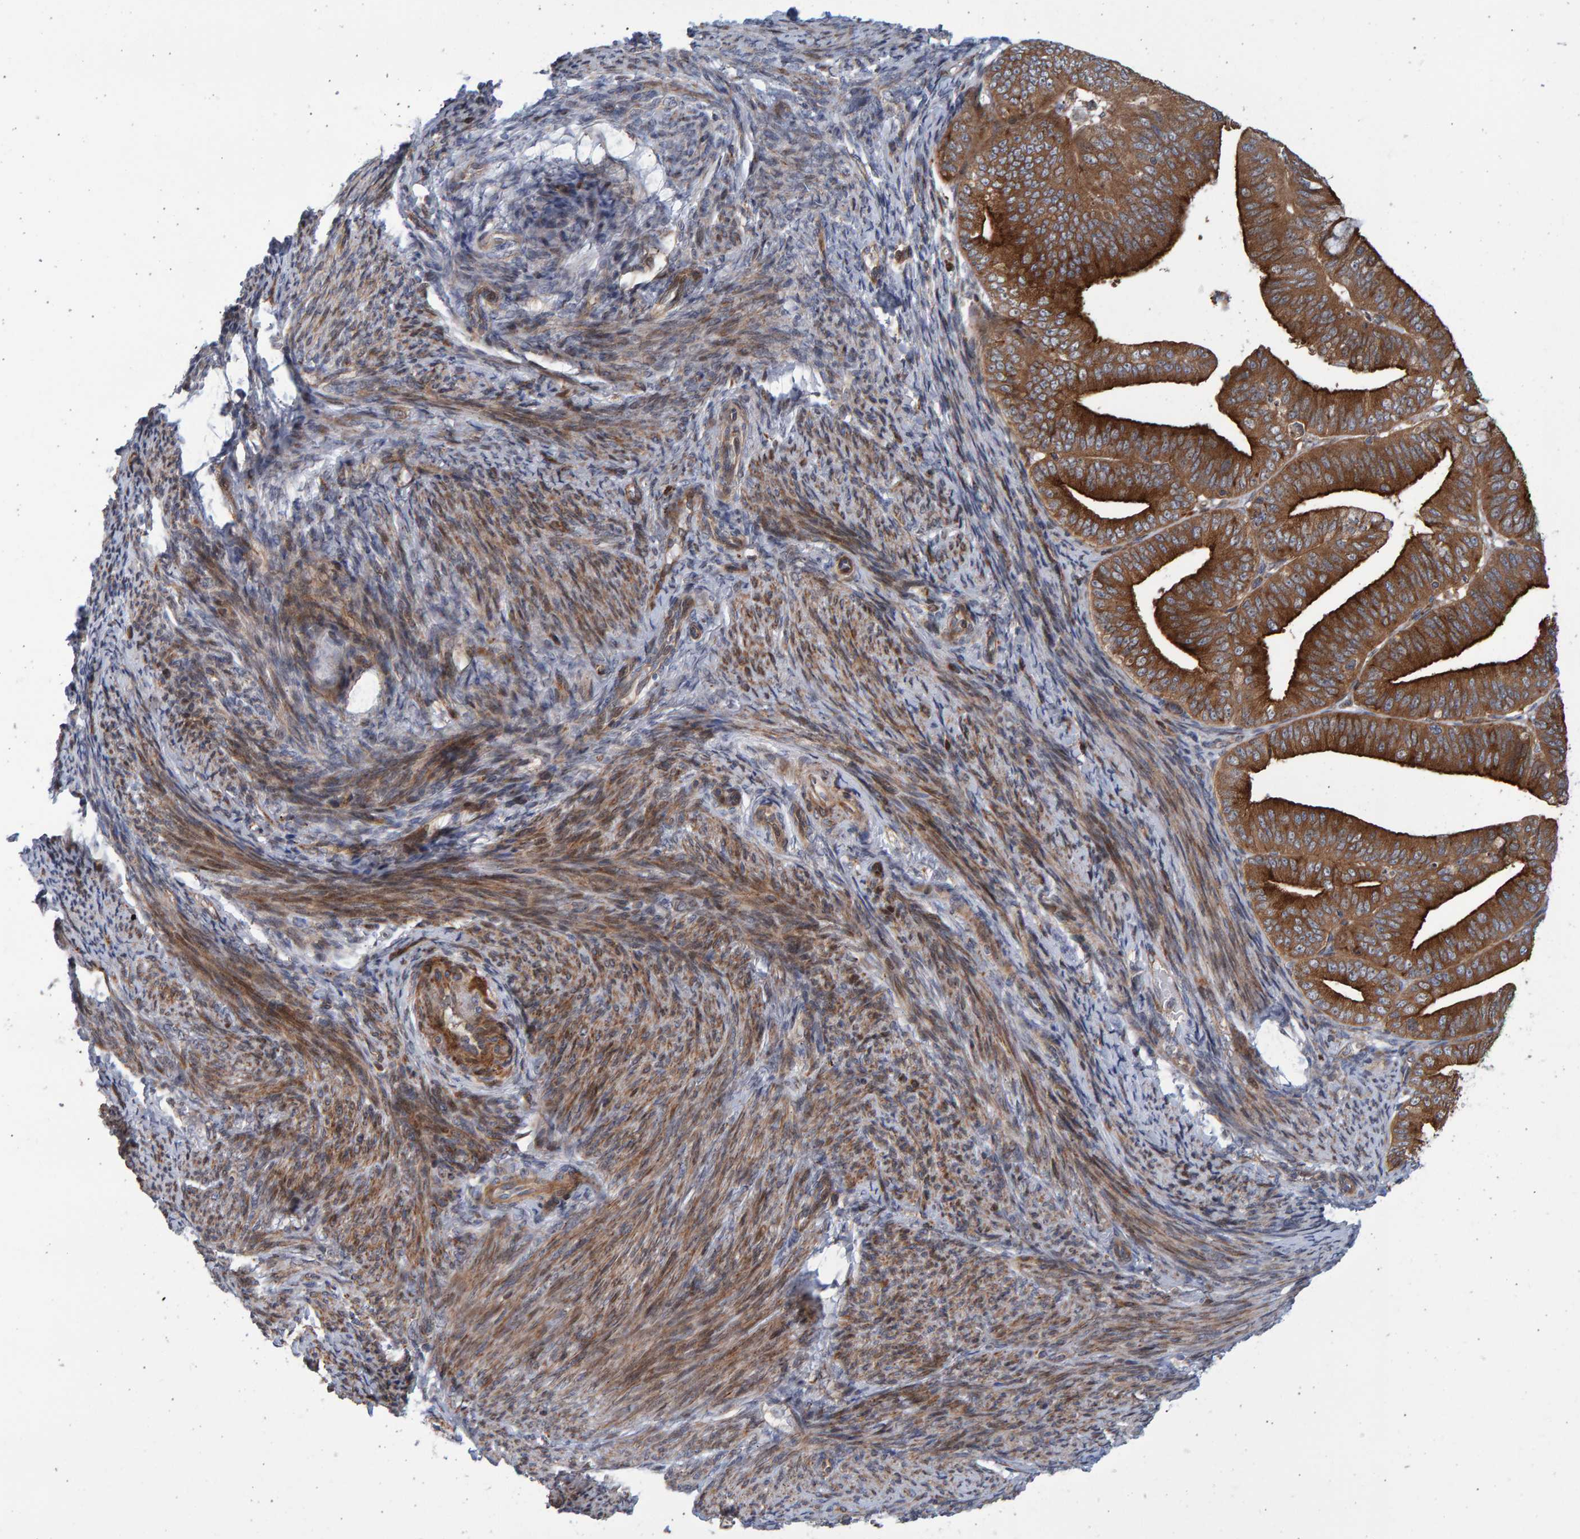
{"staining": {"intensity": "strong", "quantity": ">75%", "location": "cytoplasmic/membranous"}, "tissue": "endometrial cancer", "cell_type": "Tumor cells", "image_type": "cancer", "snomed": [{"axis": "morphology", "description": "Adenocarcinoma, NOS"}, {"axis": "topography", "description": "Endometrium"}], "caption": "Protein staining of endometrial adenocarcinoma tissue displays strong cytoplasmic/membranous positivity in approximately >75% of tumor cells.", "gene": "LRBA", "patient": {"sex": "female", "age": 63}}